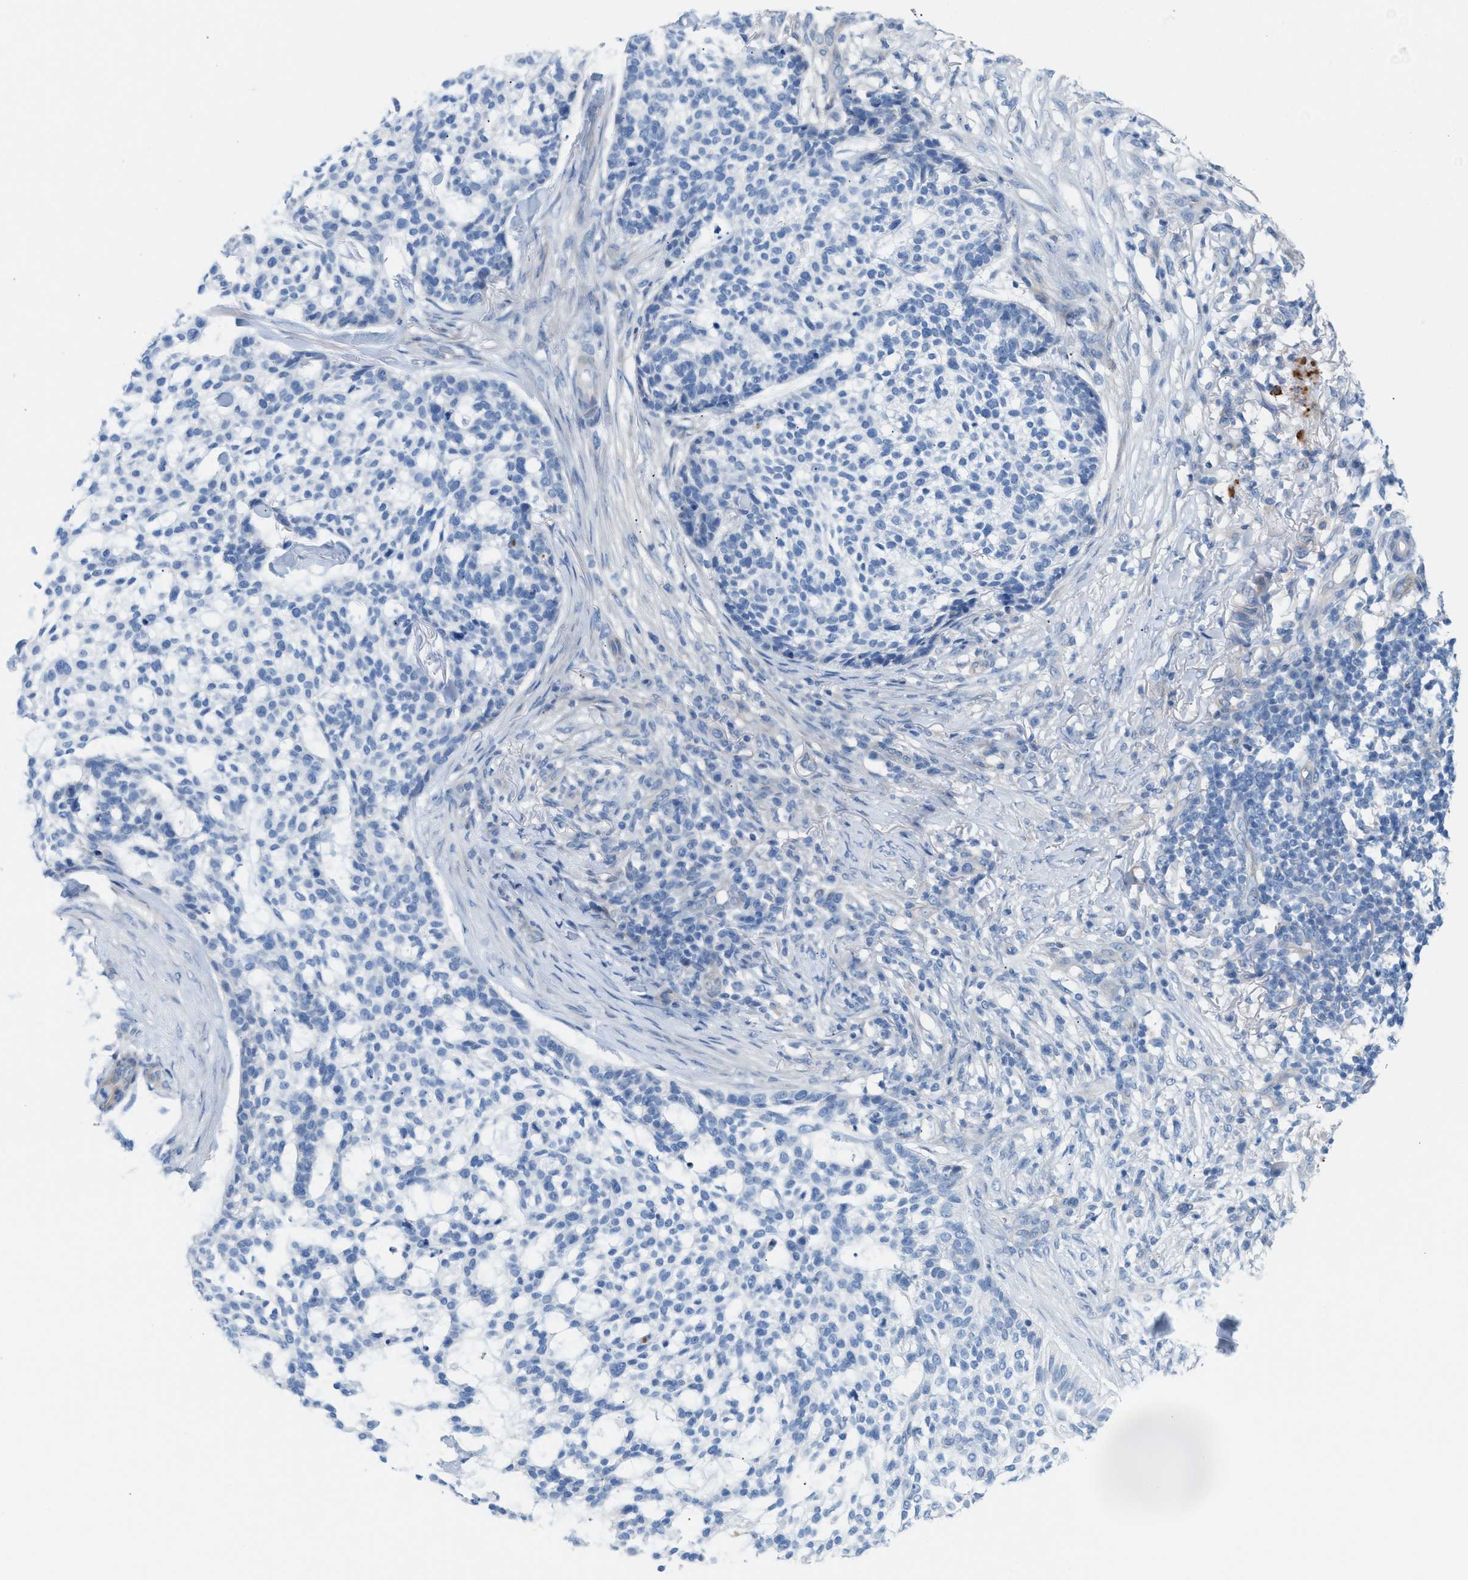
{"staining": {"intensity": "negative", "quantity": "none", "location": "none"}, "tissue": "skin cancer", "cell_type": "Tumor cells", "image_type": "cancer", "snomed": [{"axis": "morphology", "description": "Basal cell carcinoma"}, {"axis": "topography", "description": "Skin"}], "caption": "Tumor cells show no significant protein expression in skin basal cell carcinoma.", "gene": "MPP3", "patient": {"sex": "male", "age": 48}}